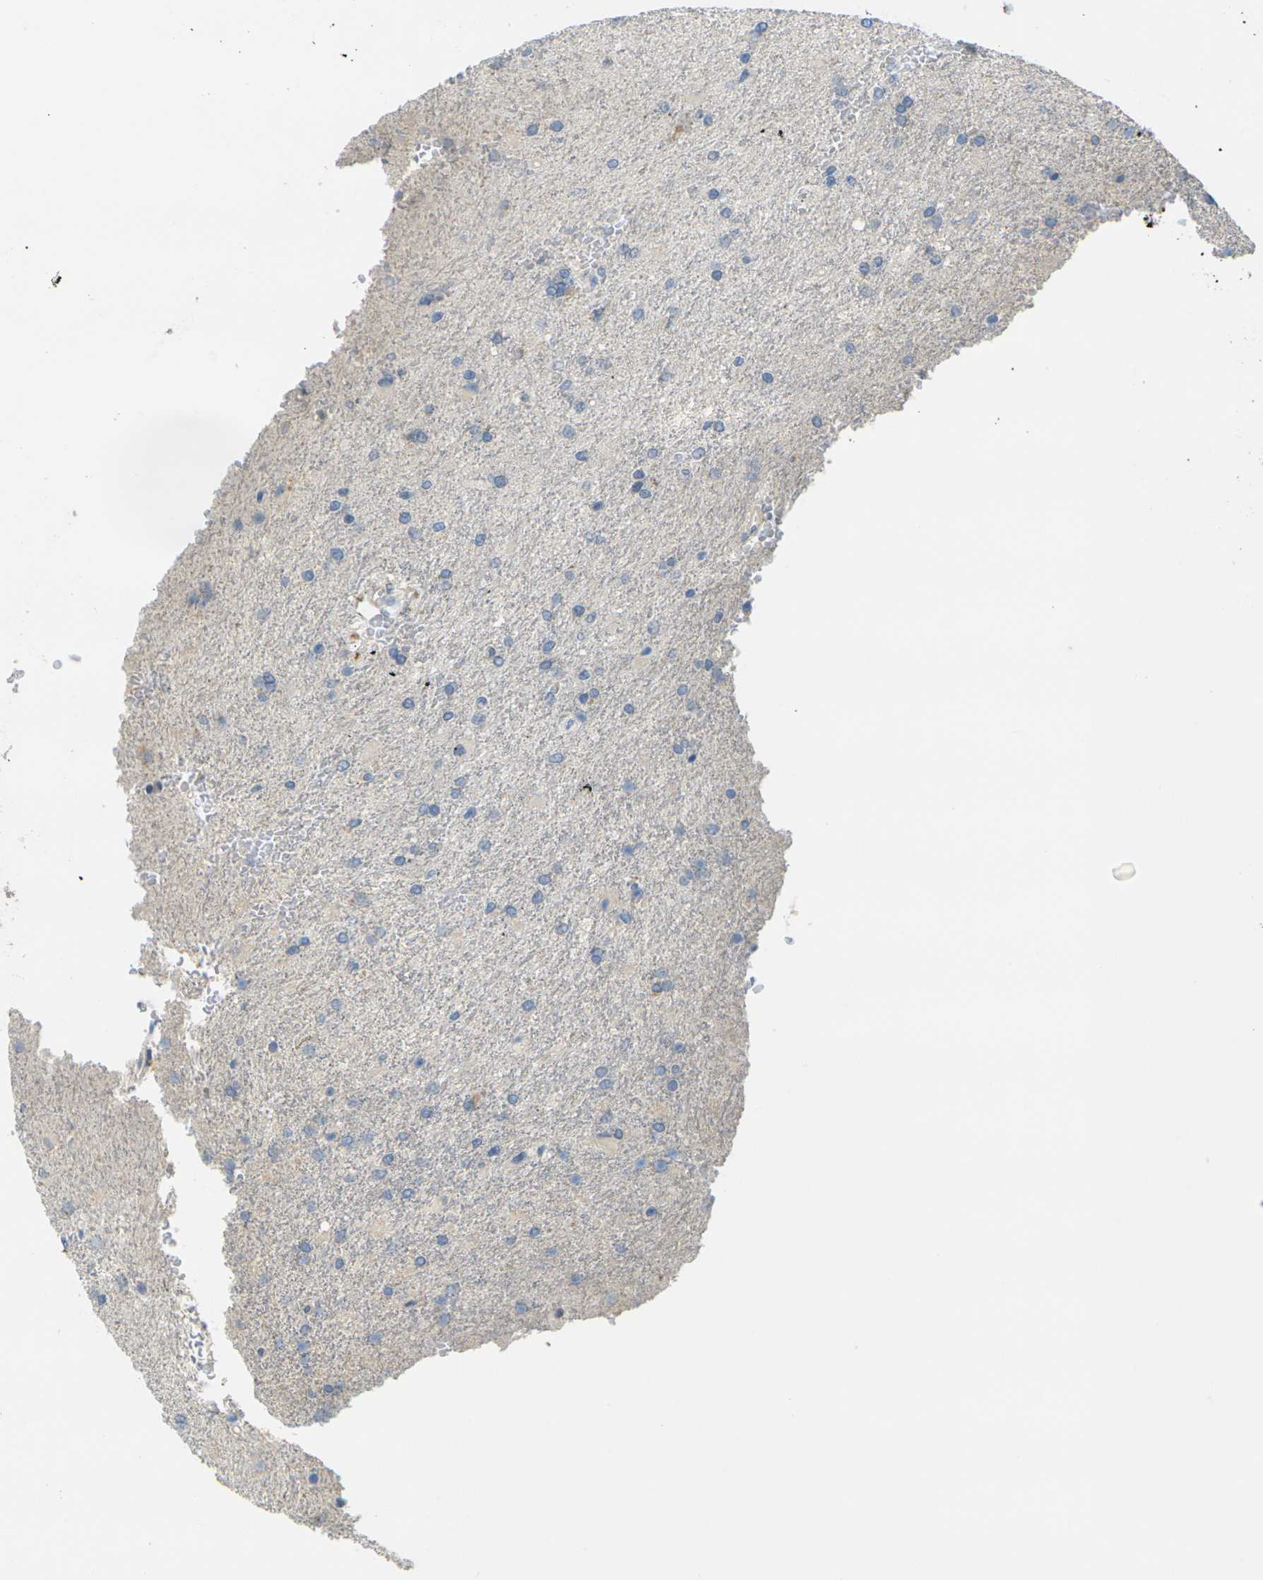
{"staining": {"intensity": "negative", "quantity": "none", "location": "none"}, "tissue": "glioma", "cell_type": "Tumor cells", "image_type": "cancer", "snomed": [{"axis": "morphology", "description": "Glioma, malignant, High grade"}, {"axis": "topography", "description": "Brain"}], "caption": "This is an immunohistochemistry histopathology image of human malignant glioma (high-grade). There is no positivity in tumor cells.", "gene": "CYP2C8", "patient": {"sex": "male", "age": 71}}